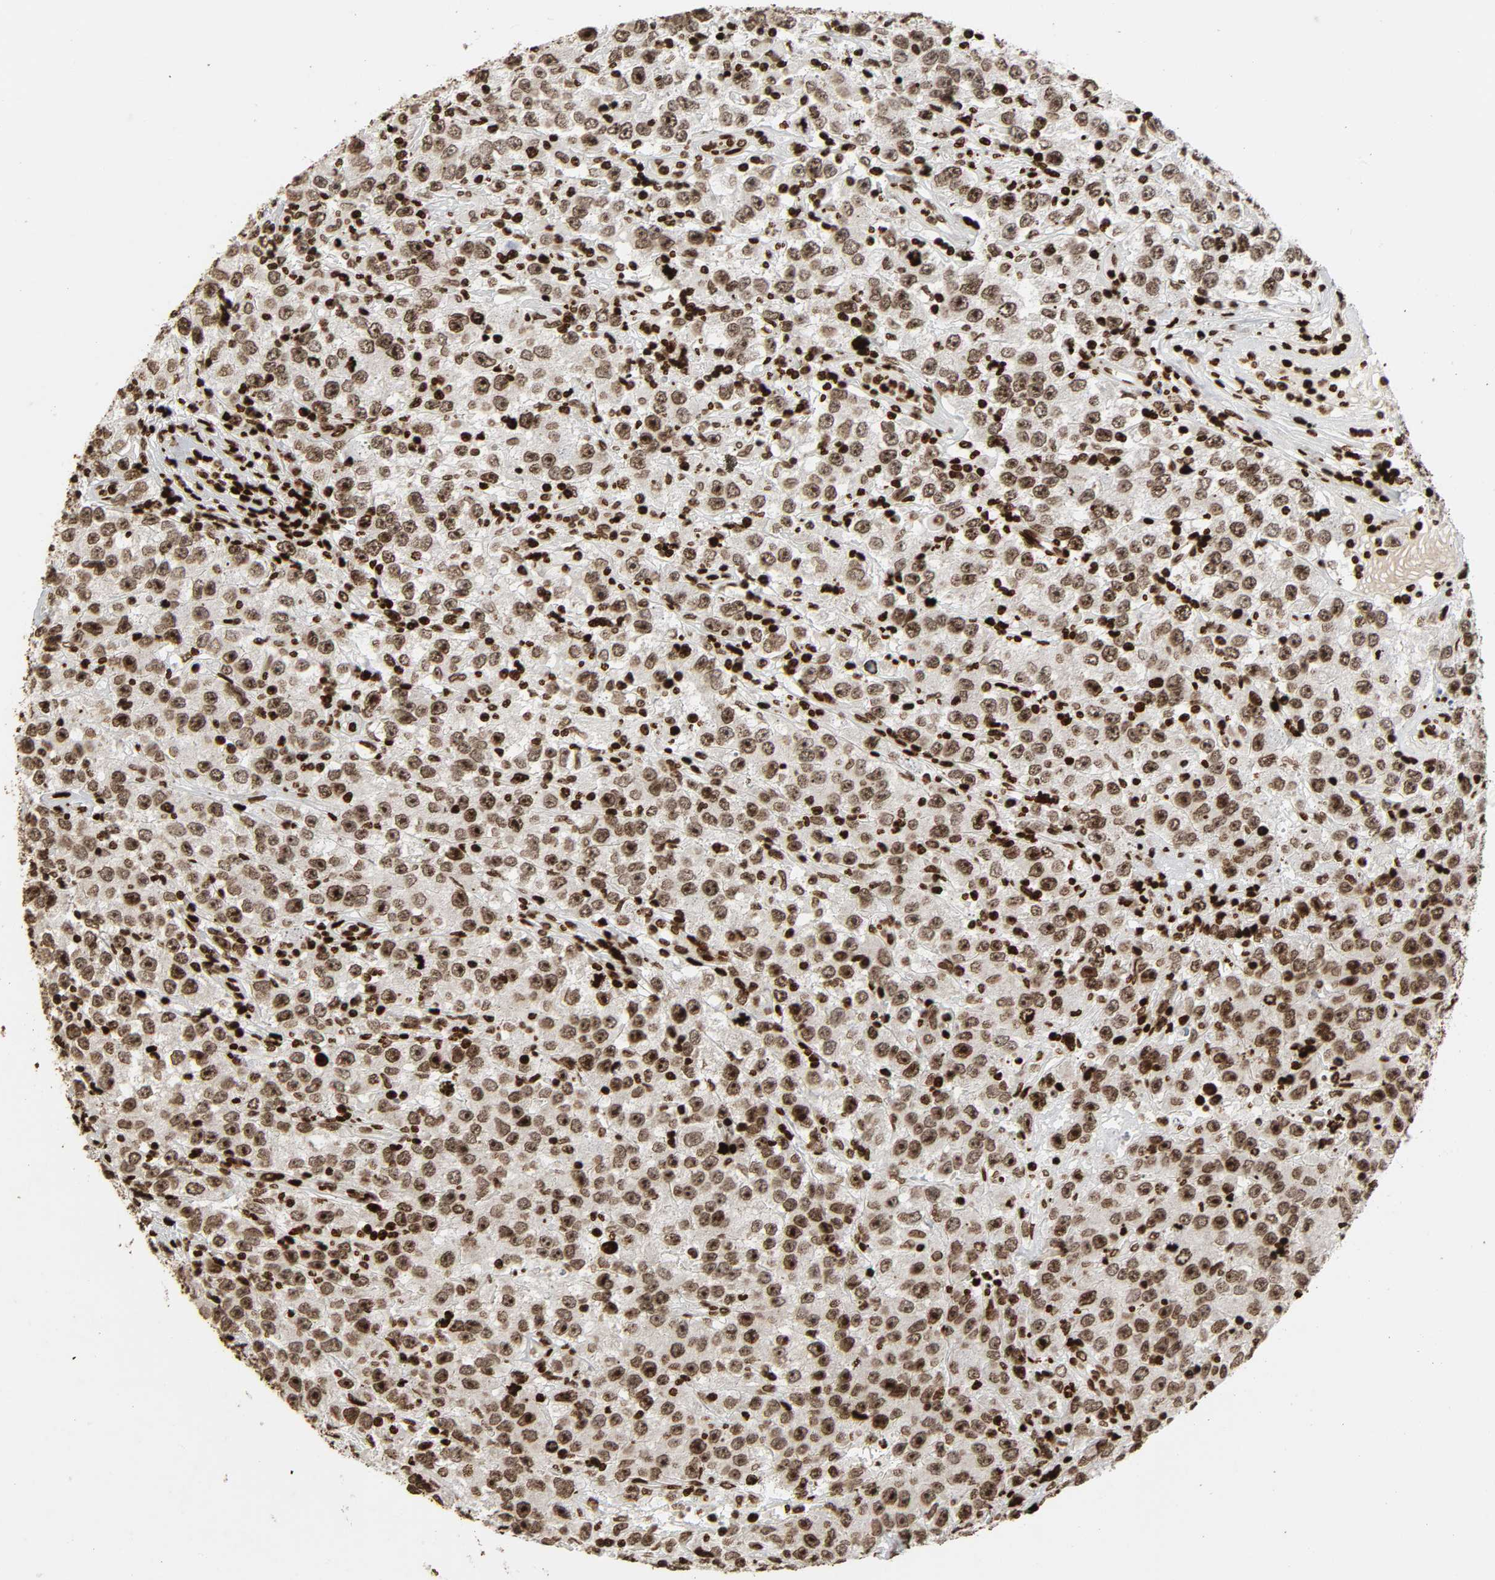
{"staining": {"intensity": "moderate", "quantity": ">75%", "location": "nuclear"}, "tissue": "testis cancer", "cell_type": "Tumor cells", "image_type": "cancer", "snomed": [{"axis": "morphology", "description": "Seminoma, NOS"}, {"axis": "topography", "description": "Testis"}], "caption": "Protein staining by immunohistochemistry (IHC) exhibits moderate nuclear positivity in about >75% of tumor cells in seminoma (testis). The staining was performed using DAB to visualize the protein expression in brown, while the nuclei were stained in blue with hematoxylin (Magnification: 20x).", "gene": "RXRA", "patient": {"sex": "male", "age": 52}}